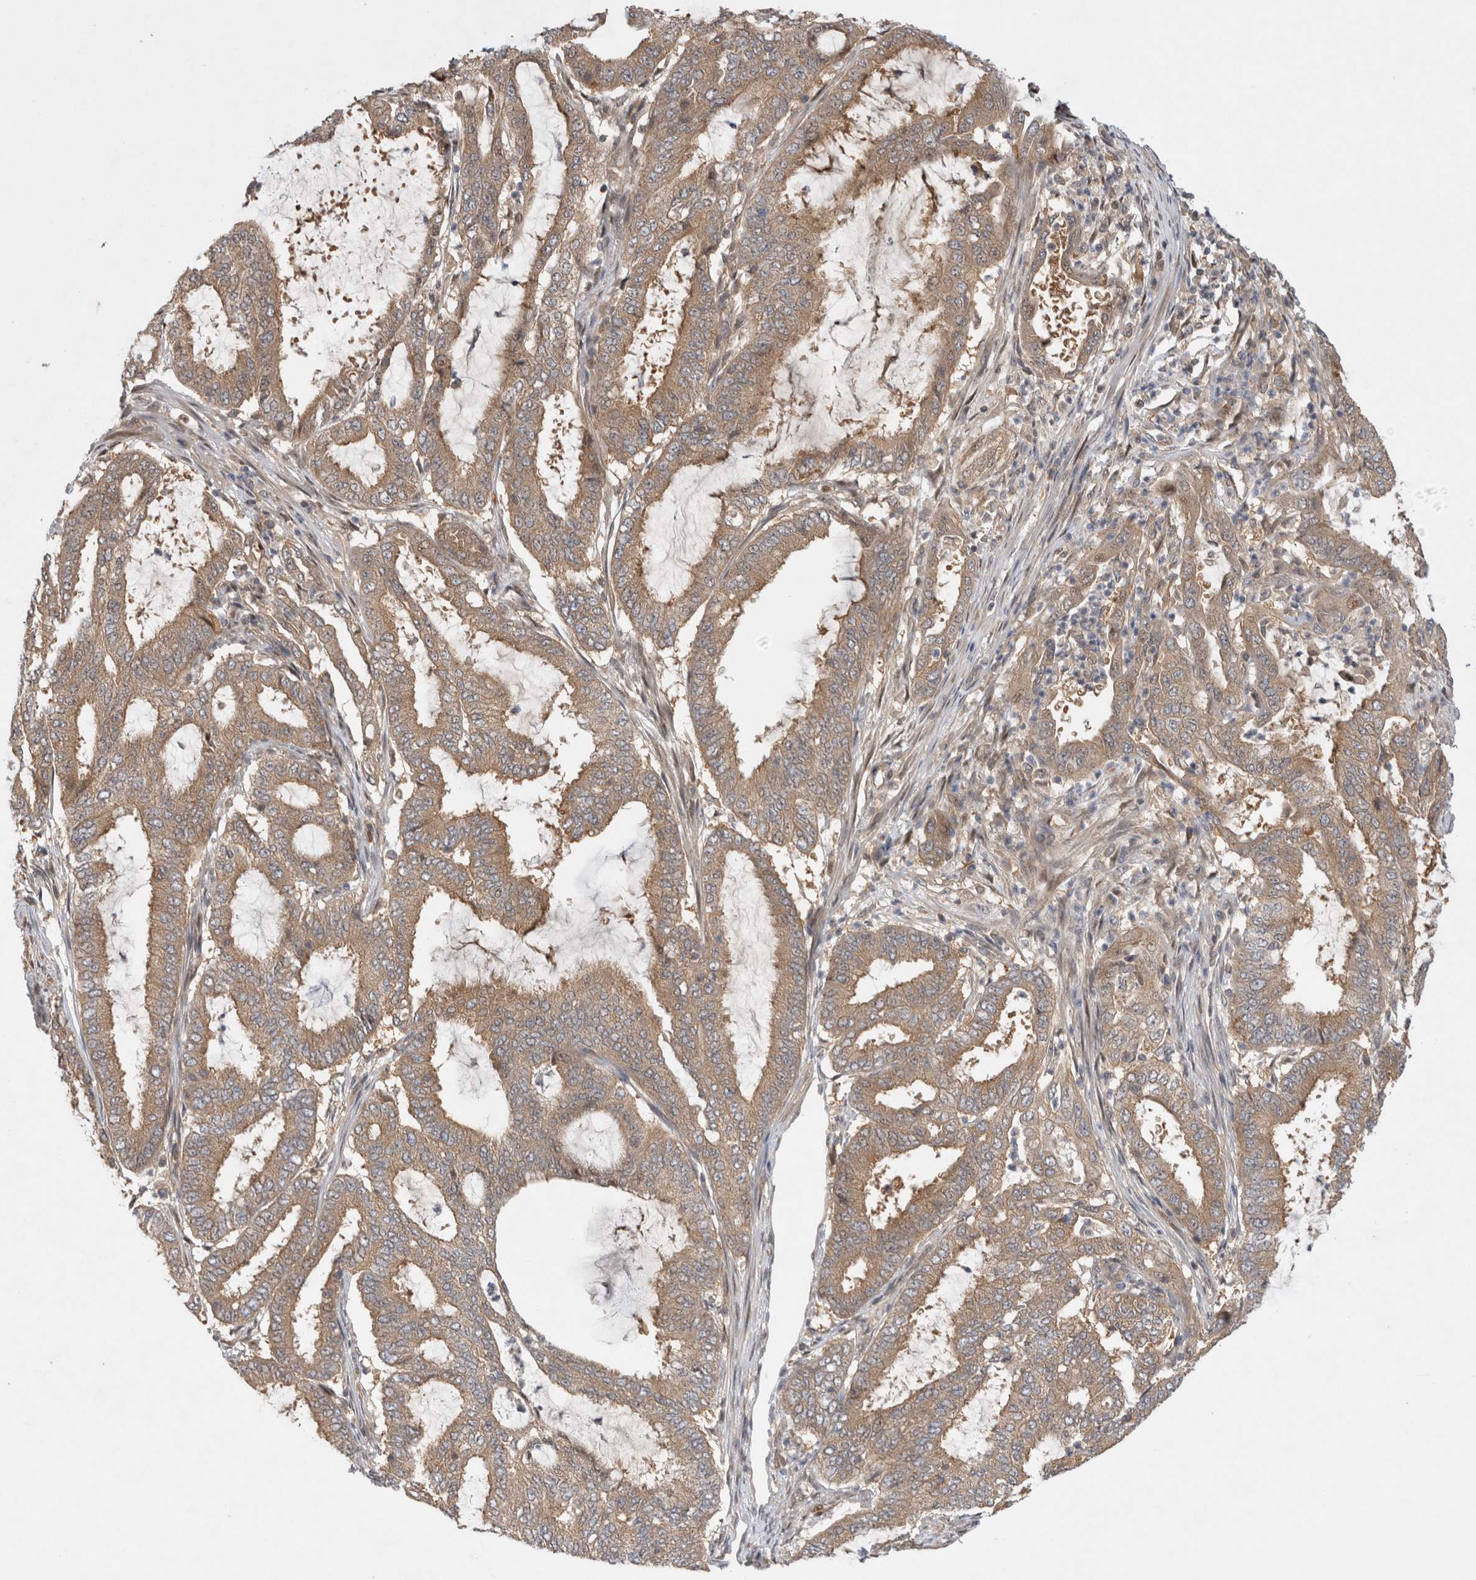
{"staining": {"intensity": "moderate", "quantity": ">75%", "location": "cytoplasmic/membranous"}, "tissue": "endometrial cancer", "cell_type": "Tumor cells", "image_type": "cancer", "snomed": [{"axis": "morphology", "description": "Adenocarcinoma, NOS"}, {"axis": "topography", "description": "Endometrium"}], "caption": "Immunohistochemical staining of human endometrial adenocarcinoma reveals medium levels of moderate cytoplasmic/membranous protein expression in approximately >75% of tumor cells.", "gene": "HTT", "patient": {"sex": "female", "age": 51}}